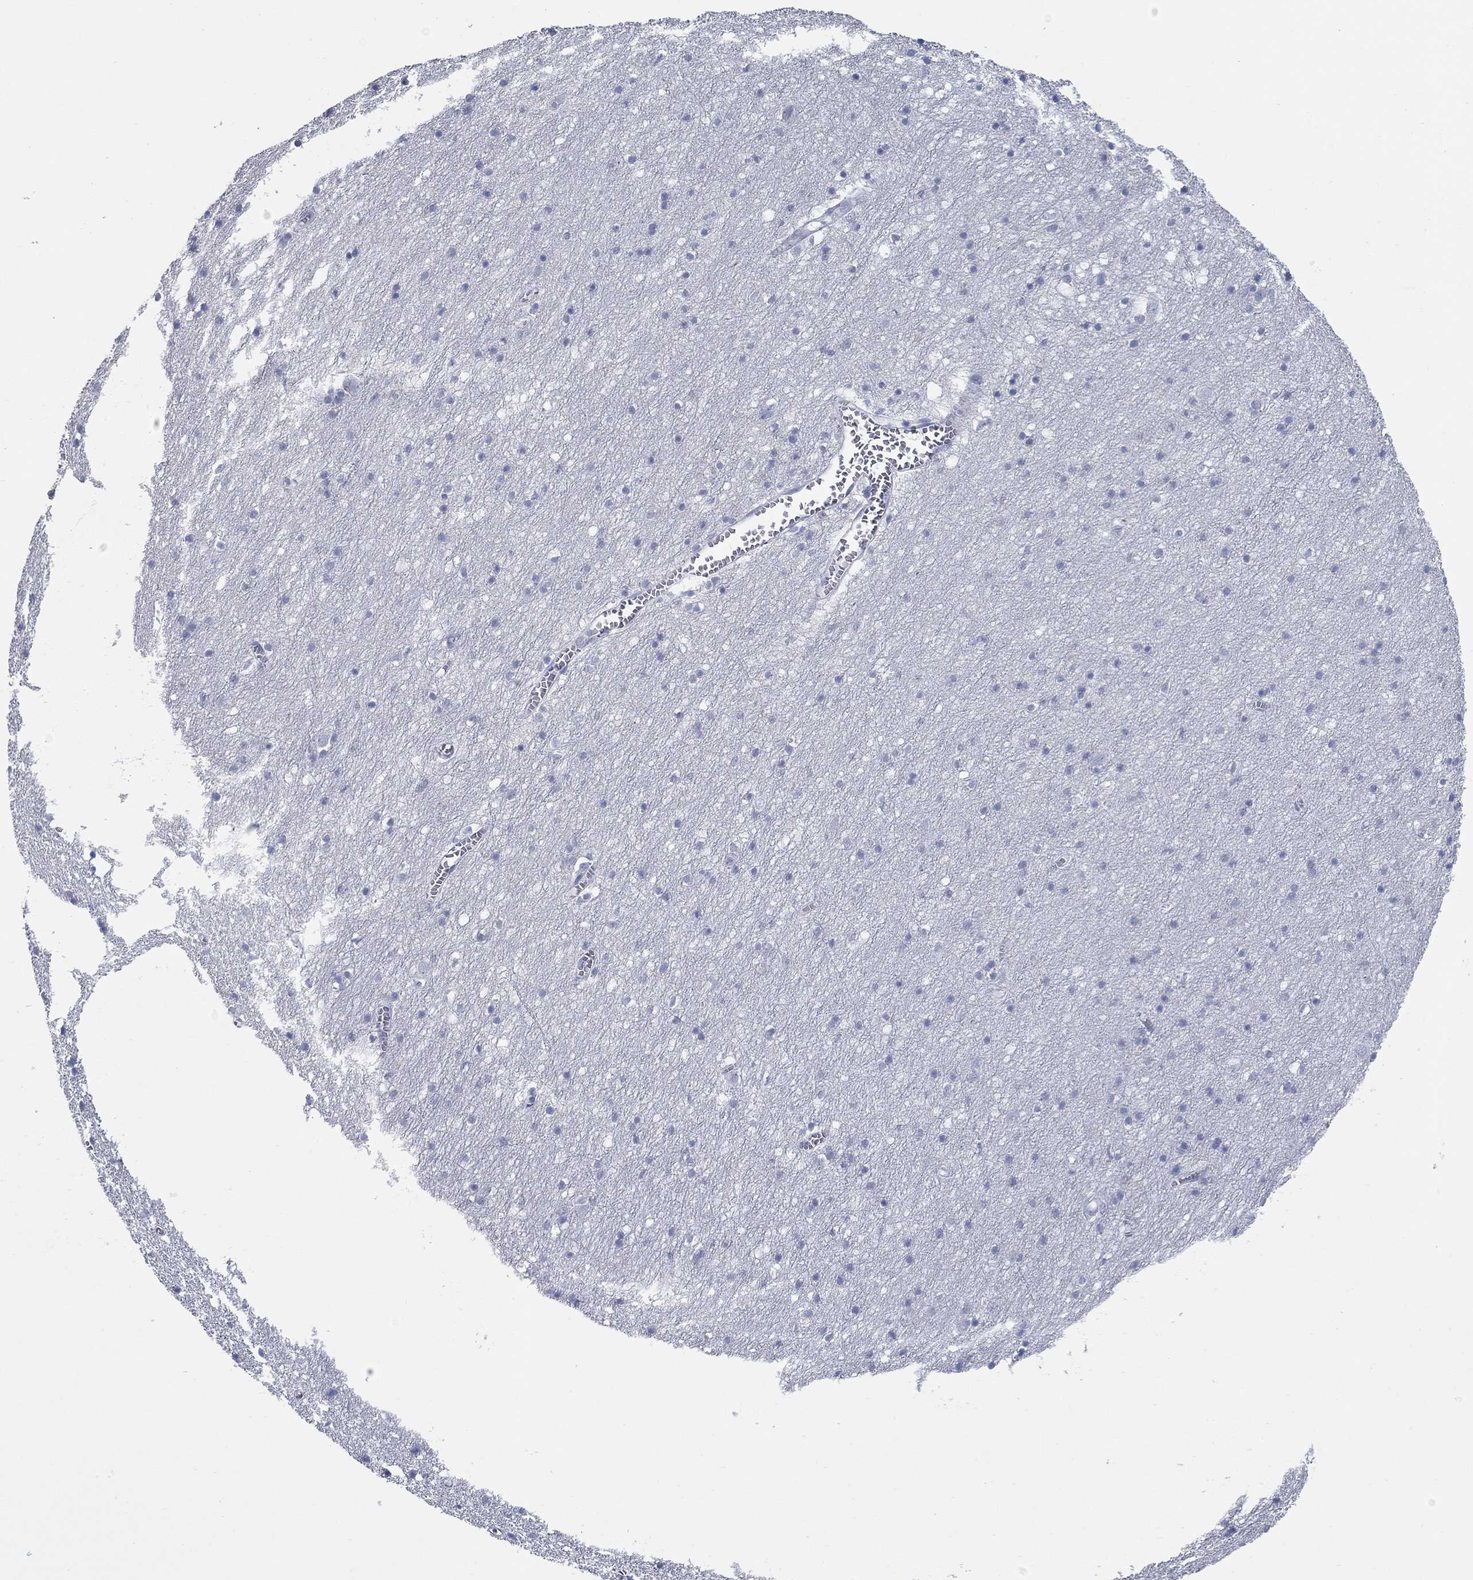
{"staining": {"intensity": "negative", "quantity": "none", "location": "none"}, "tissue": "cerebral cortex", "cell_type": "Endothelial cells", "image_type": "normal", "snomed": [{"axis": "morphology", "description": "Normal tissue, NOS"}, {"axis": "topography", "description": "Cerebral cortex"}], "caption": "High power microscopy image of an immunohistochemistry image of benign cerebral cortex, revealing no significant staining in endothelial cells.", "gene": "KIRREL2", "patient": {"sex": "male", "age": 70}}